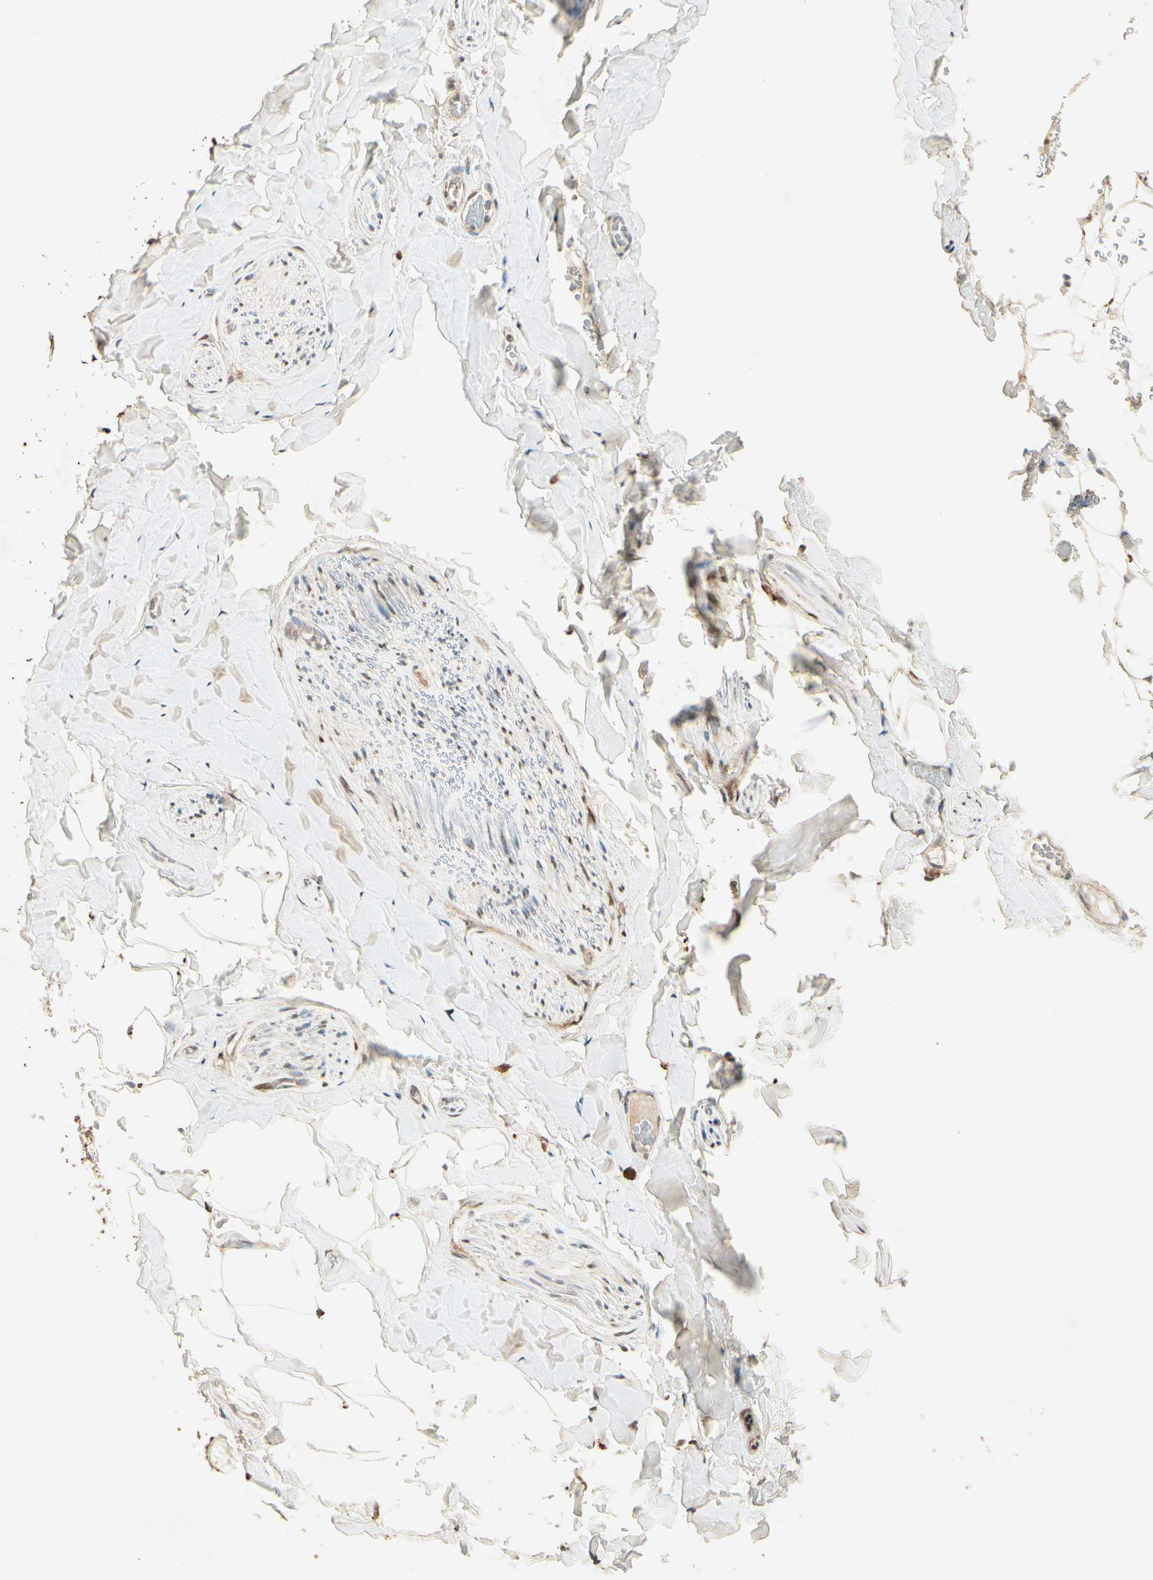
{"staining": {"intensity": "weak", "quantity": "25%-75%", "location": "cytoplasmic/membranous"}, "tissue": "adipose tissue", "cell_type": "Adipocytes", "image_type": "normal", "snomed": [{"axis": "morphology", "description": "Normal tissue, NOS"}, {"axis": "topography", "description": "Peripheral nerve tissue"}], "caption": "A micrograph of adipose tissue stained for a protein demonstrates weak cytoplasmic/membranous brown staining in adipocytes. The staining is performed using DAB brown chromogen to label protein expression. The nuclei are counter-stained blue using hematoxylin.", "gene": "HSPA1B", "patient": {"sex": "male", "age": 70}}